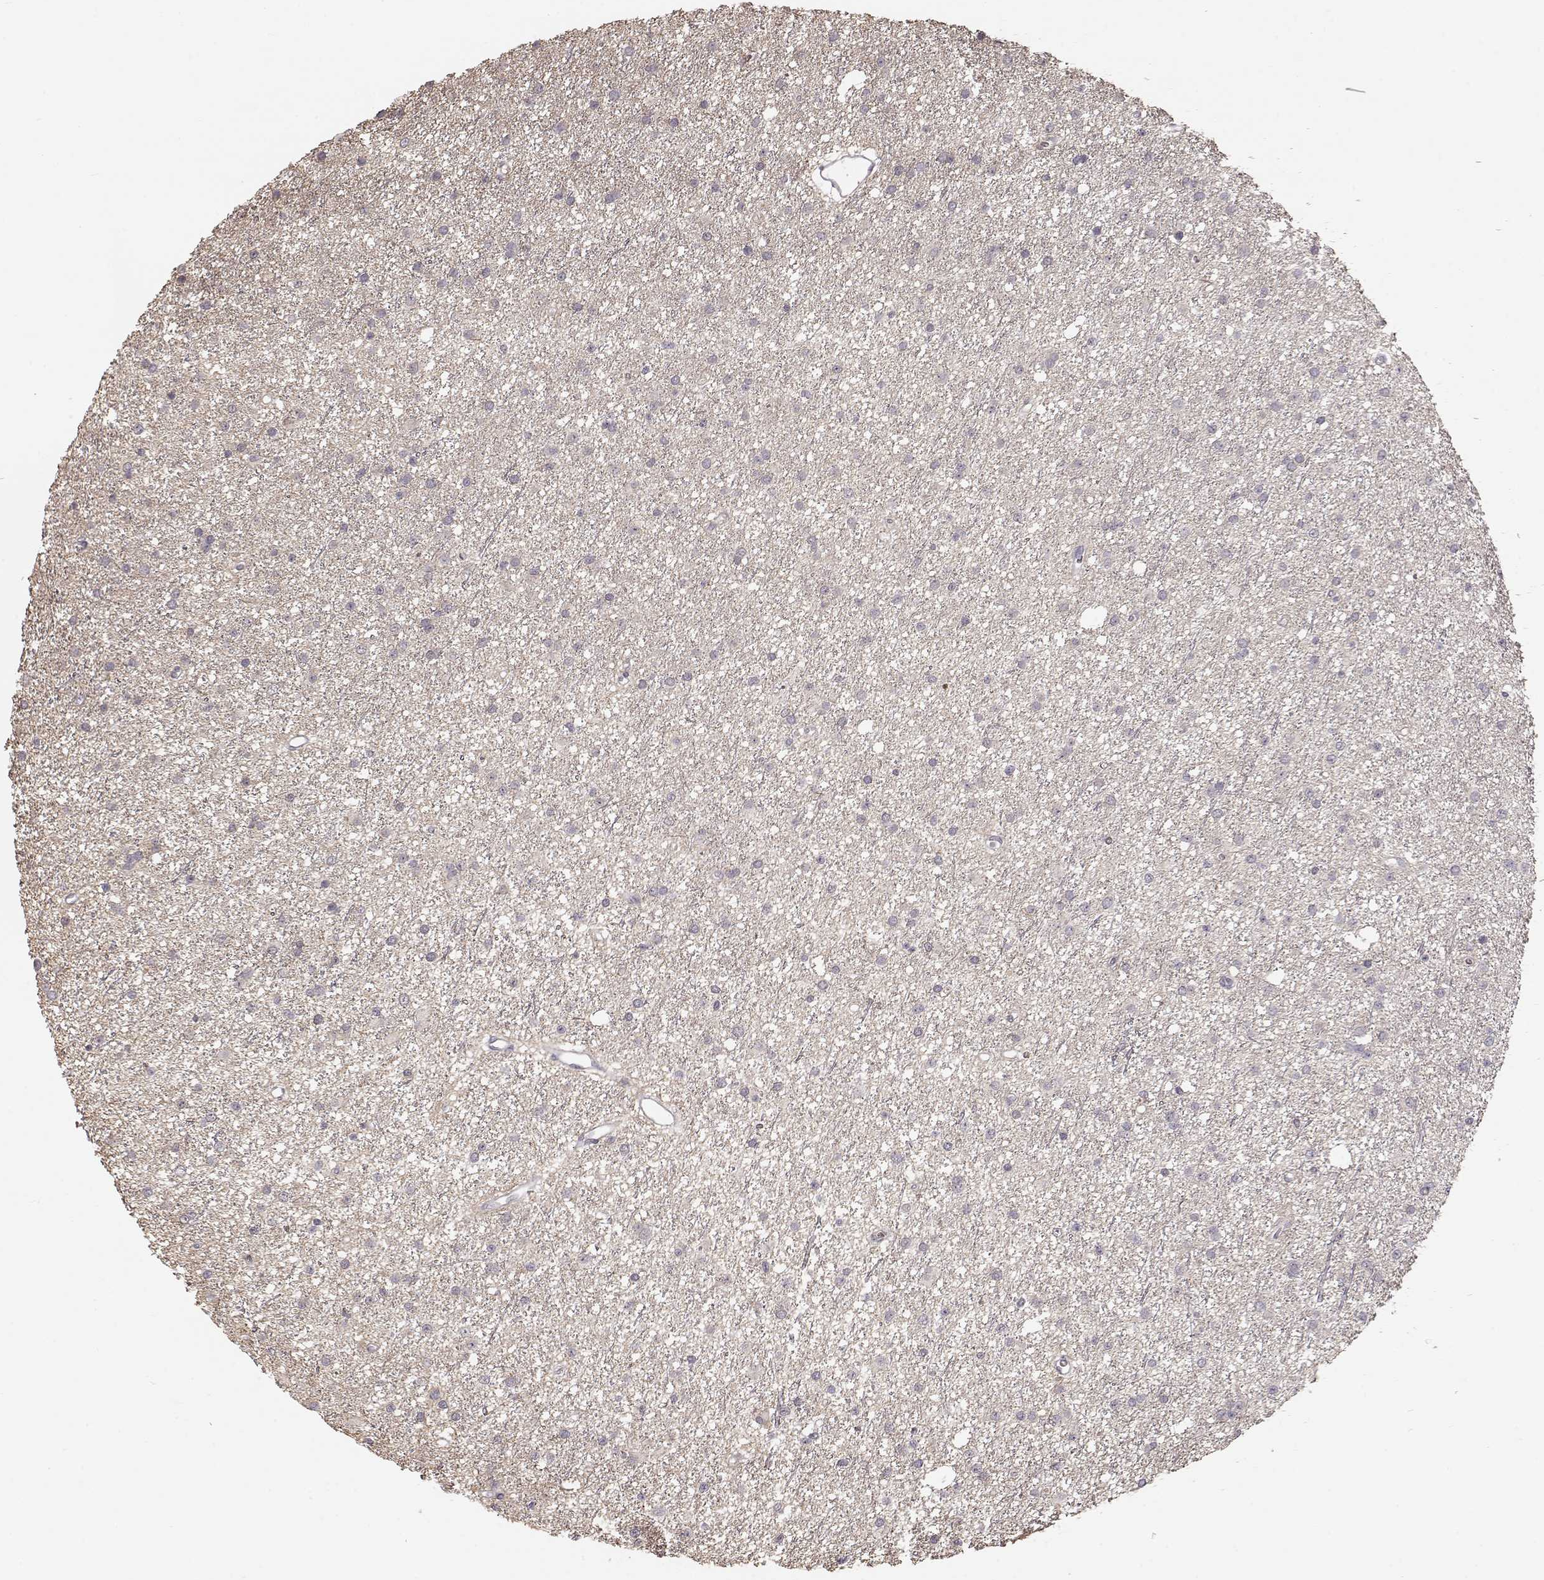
{"staining": {"intensity": "negative", "quantity": "none", "location": "none"}, "tissue": "glioma", "cell_type": "Tumor cells", "image_type": "cancer", "snomed": [{"axis": "morphology", "description": "Glioma, malignant, Low grade"}, {"axis": "topography", "description": "Brain"}], "caption": "The histopathology image reveals no significant positivity in tumor cells of glioma. Brightfield microscopy of immunohistochemistry (IHC) stained with DAB (brown) and hematoxylin (blue), captured at high magnification.", "gene": "PNMT", "patient": {"sex": "male", "age": 27}}